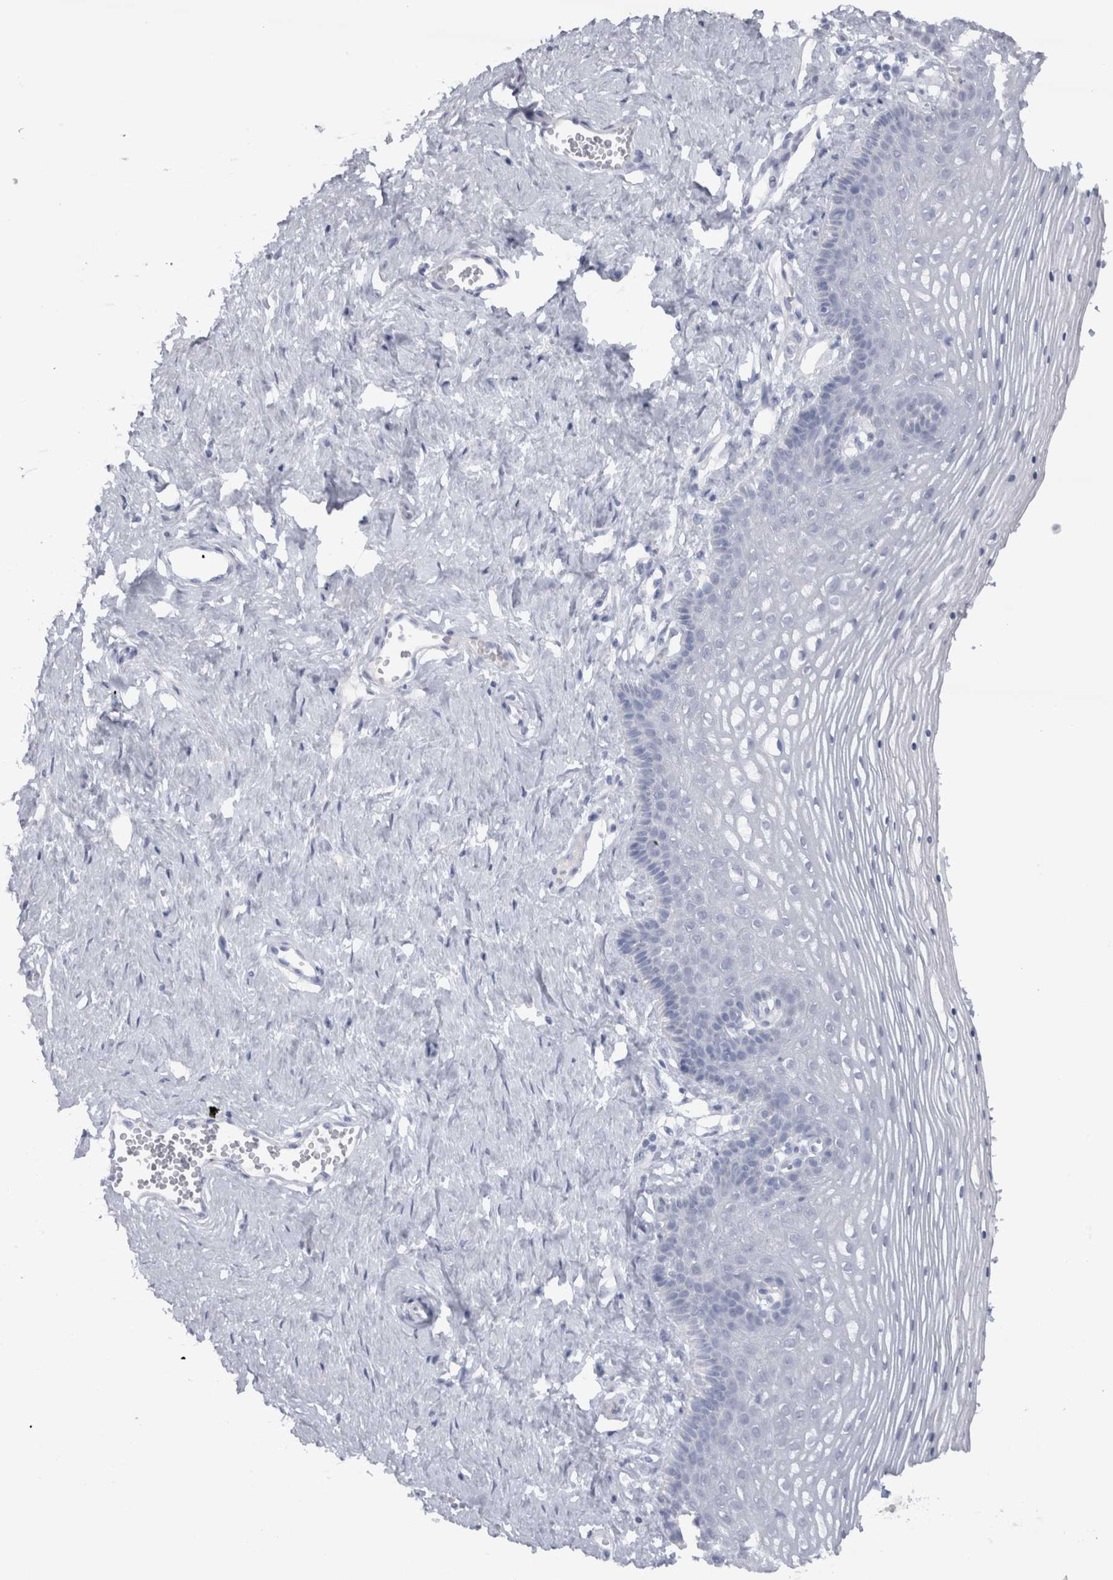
{"staining": {"intensity": "negative", "quantity": "none", "location": "none"}, "tissue": "vagina", "cell_type": "Squamous epithelial cells", "image_type": "normal", "snomed": [{"axis": "morphology", "description": "Normal tissue, NOS"}, {"axis": "topography", "description": "Vagina"}], "caption": "The micrograph exhibits no staining of squamous epithelial cells in normal vagina.", "gene": "CDH17", "patient": {"sex": "female", "age": 32}}